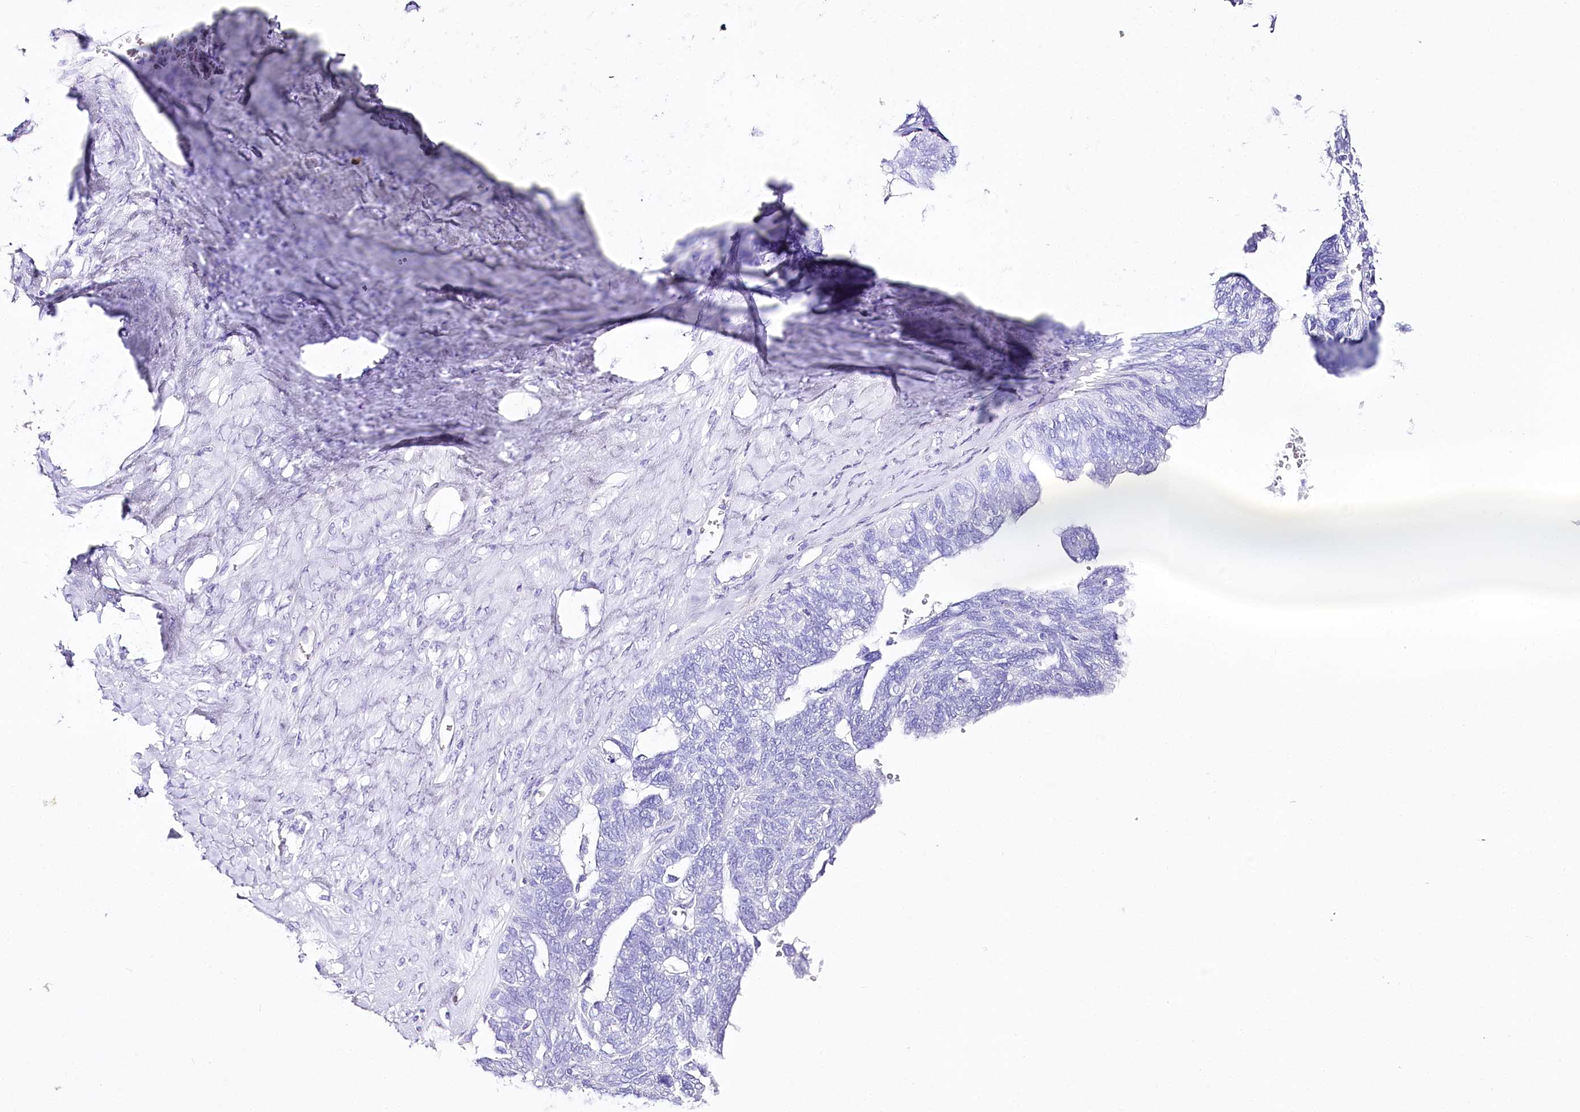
{"staining": {"intensity": "negative", "quantity": "none", "location": "none"}, "tissue": "ovarian cancer", "cell_type": "Tumor cells", "image_type": "cancer", "snomed": [{"axis": "morphology", "description": "Cystadenocarcinoma, serous, NOS"}, {"axis": "topography", "description": "Ovary"}], "caption": "Immunohistochemistry (IHC) image of human ovarian serous cystadenocarcinoma stained for a protein (brown), which displays no staining in tumor cells. (DAB (3,3'-diaminobenzidine) immunohistochemistry (IHC) visualized using brightfield microscopy, high magnification).", "gene": "CSN3", "patient": {"sex": "female", "age": 79}}